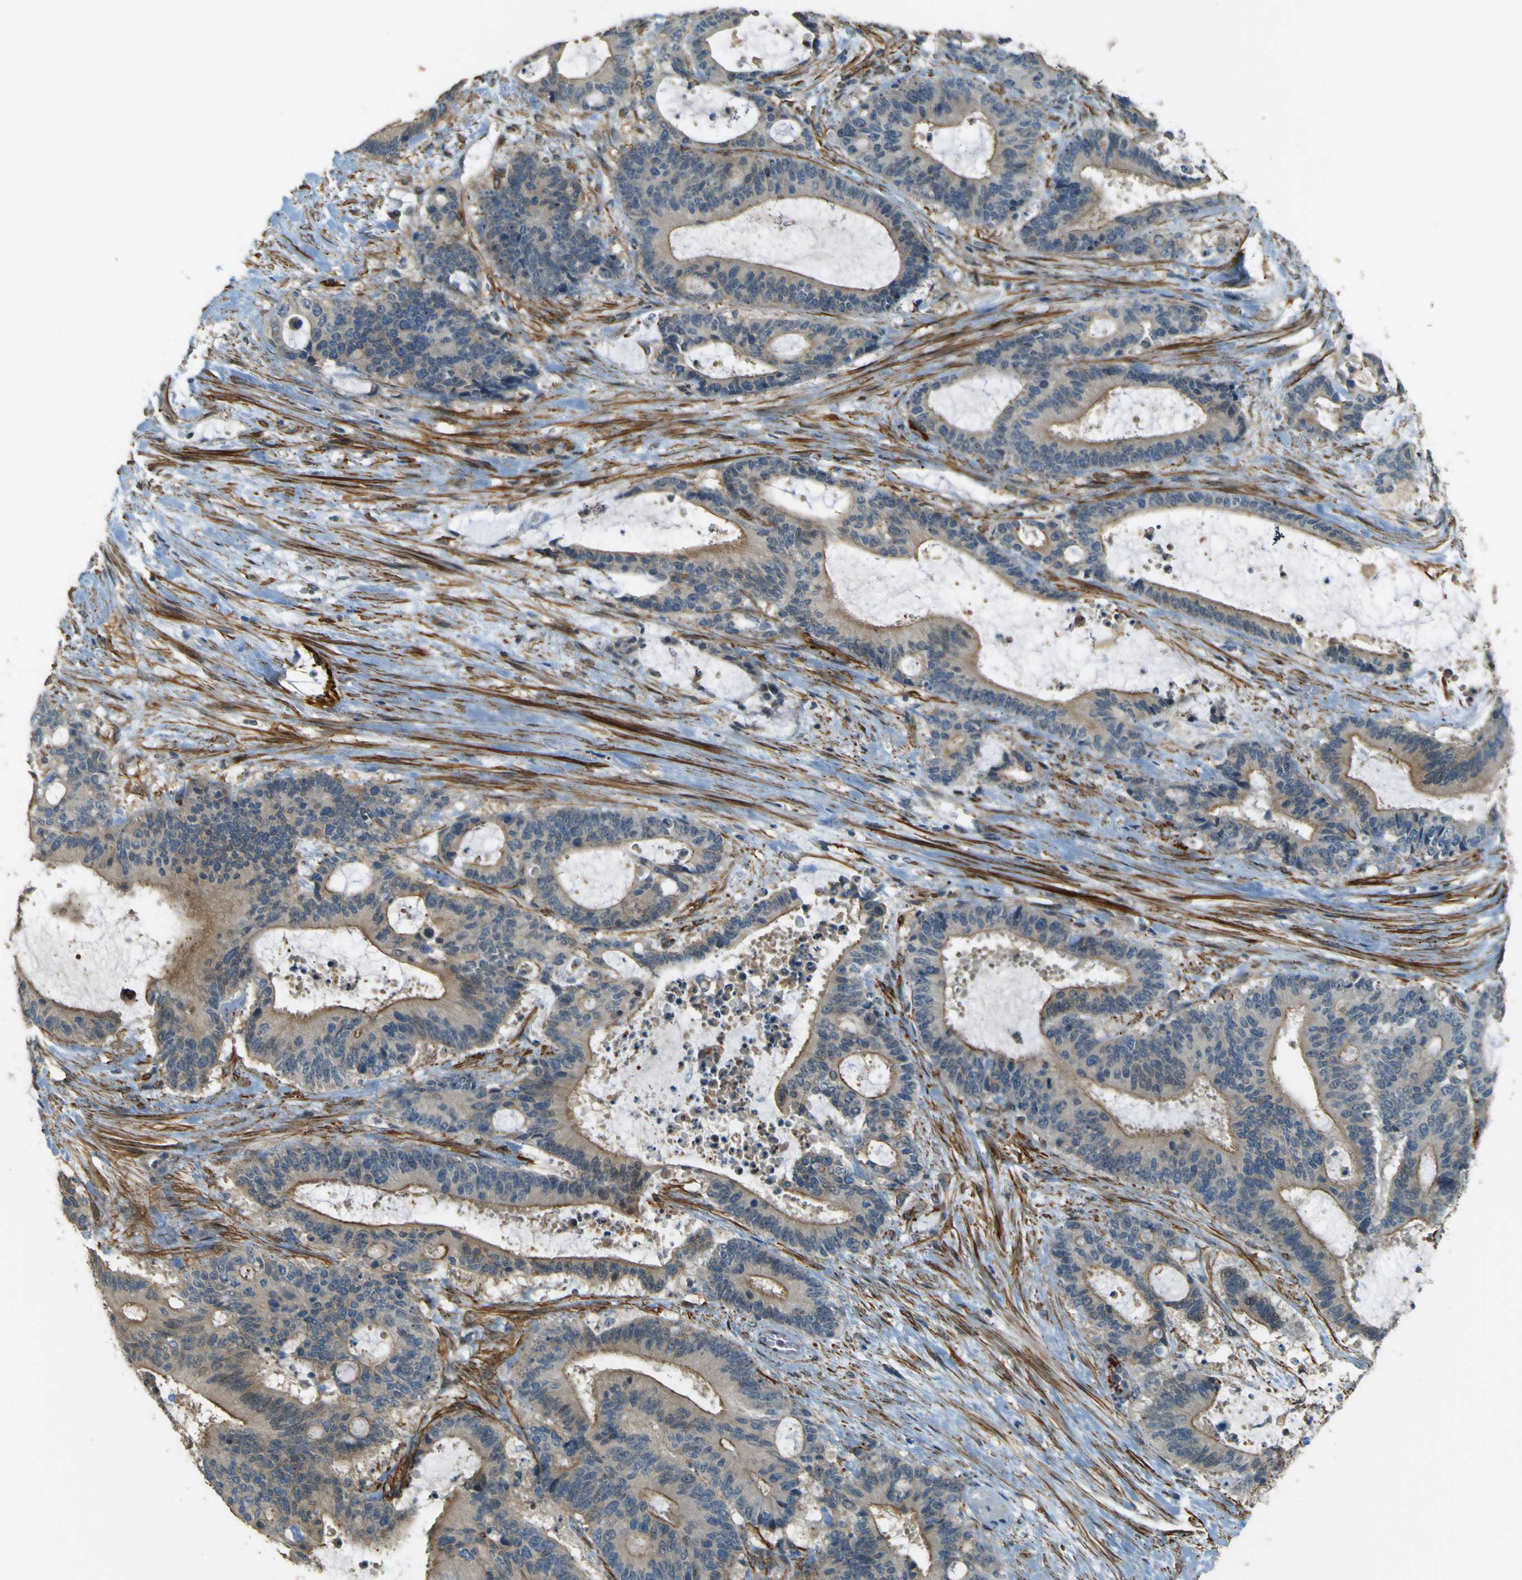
{"staining": {"intensity": "moderate", "quantity": "25%-75%", "location": "cytoplasmic/membranous"}, "tissue": "liver cancer", "cell_type": "Tumor cells", "image_type": "cancer", "snomed": [{"axis": "morphology", "description": "Normal tissue, NOS"}, {"axis": "morphology", "description": "Cholangiocarcinoma"}, {"axis": "topography", "description": "Liver"}, {"axis": "topography", "description": "Peripheral nerve tissue"}], "caption": "Liver cancer (cholangiocarcinoma) stained with DAB (3,3'-diaminobenzidine) immunohistochemistry shows medium levels of moderate cytoplasmic/membranous positivity in about 25%-75% of tumor cells. Using DAB (brown) and hematoxylin (blue) stains, captured at high magnification using brightfield microscopy.", "gene": "NEXN", "patient": {"sex": "female", "age": 73}}